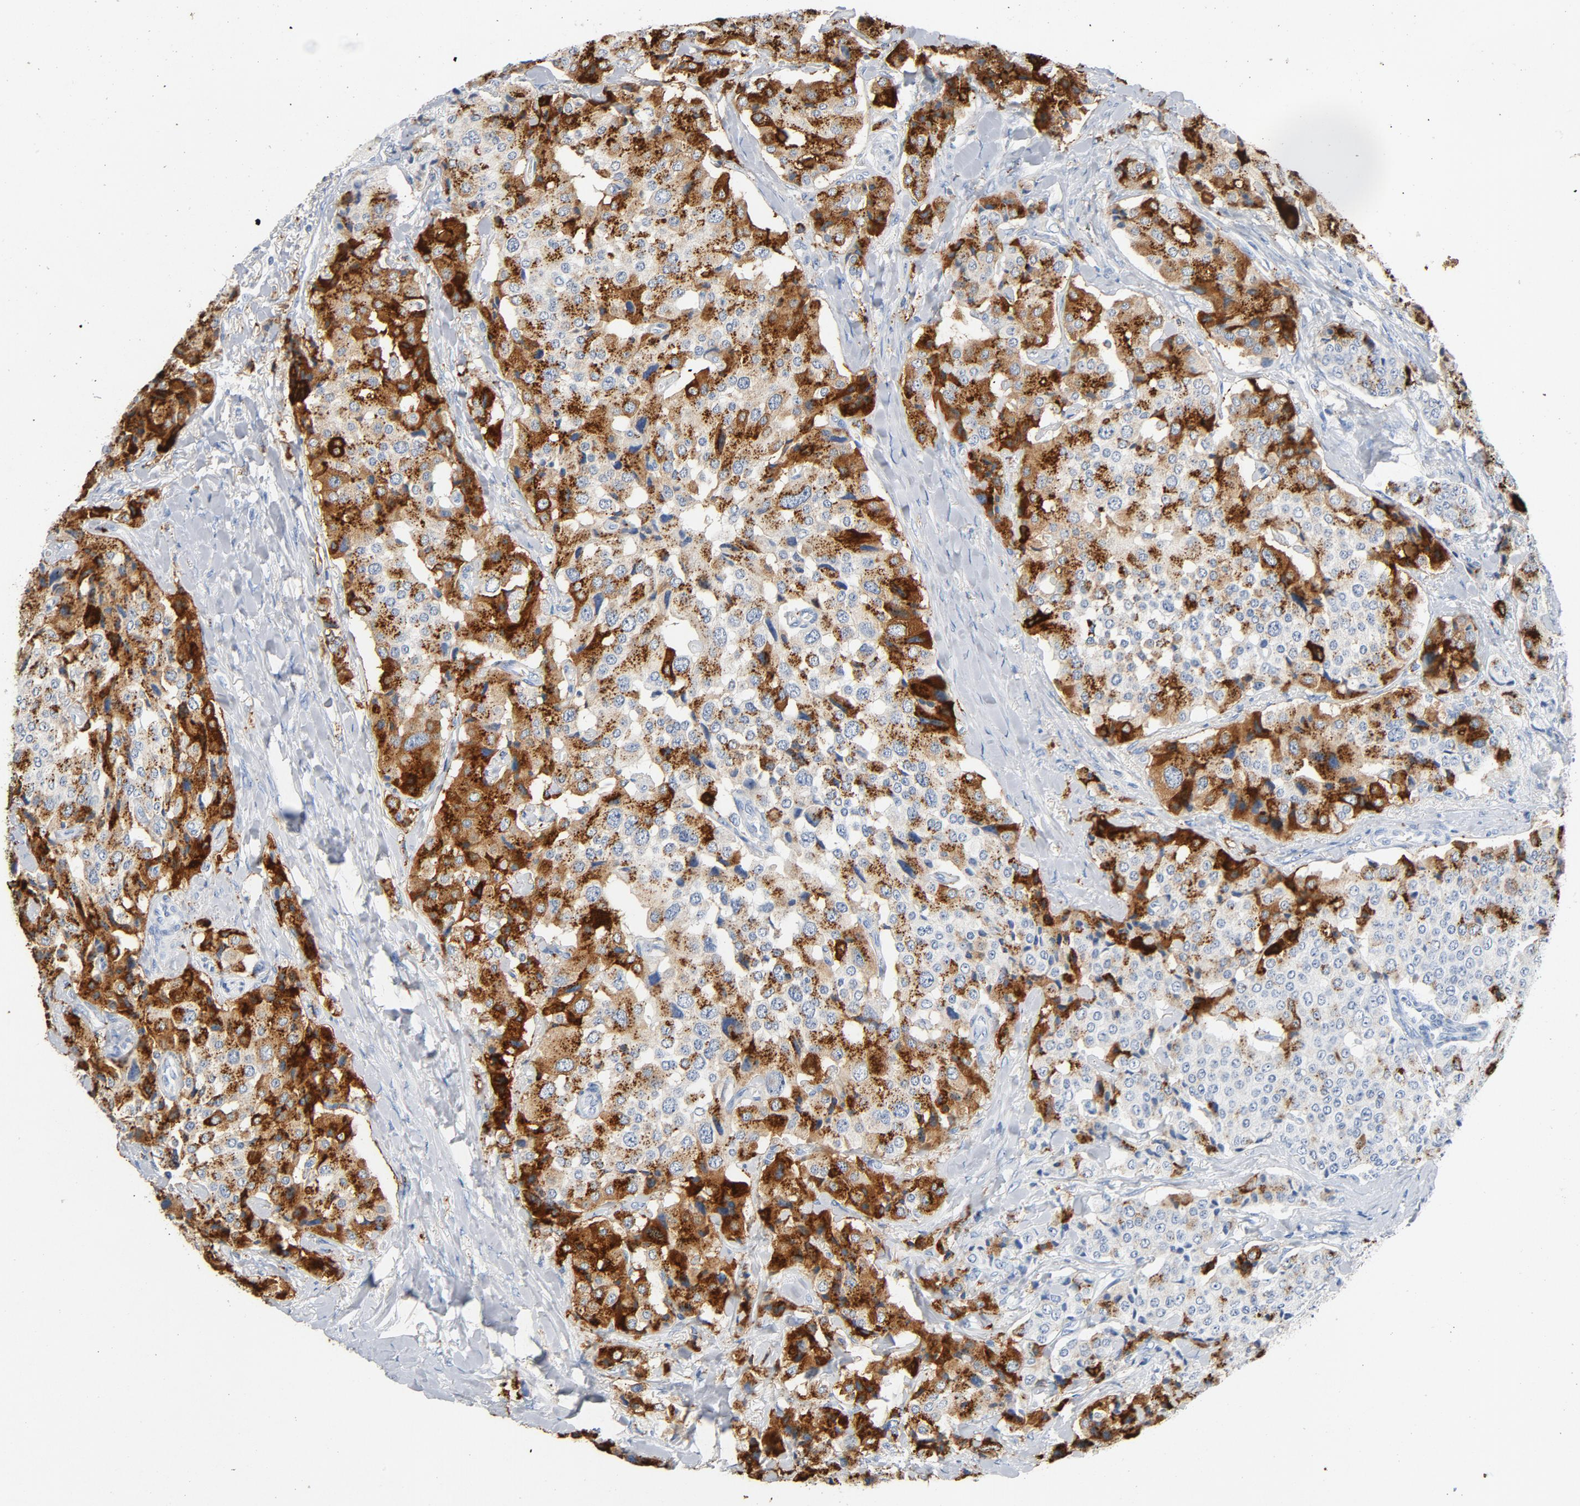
{"staining": {"intensity": "strong", "quantity": "25%-75%", "location": "cytoplasmic/membranous"}, "tissue": "carcinoid", "cell_type": "Tumor cells", "image_type": "cancer", "snomed": [{"axis": "morphology", "description": "Carcinoid, malignant, NOS"}, {"axis": "topography", "description": "Colon"}], "caption": "Carcinoid stained with DAB (3,3'-diaminobenzidine) immunohistochemistry demonstrates high levels of strong cytoplasmic/membranous expression in about 25%-75% of tumor cells.", "gene": "PTPRB", "patient": {"sex": "female", "age": 61}}